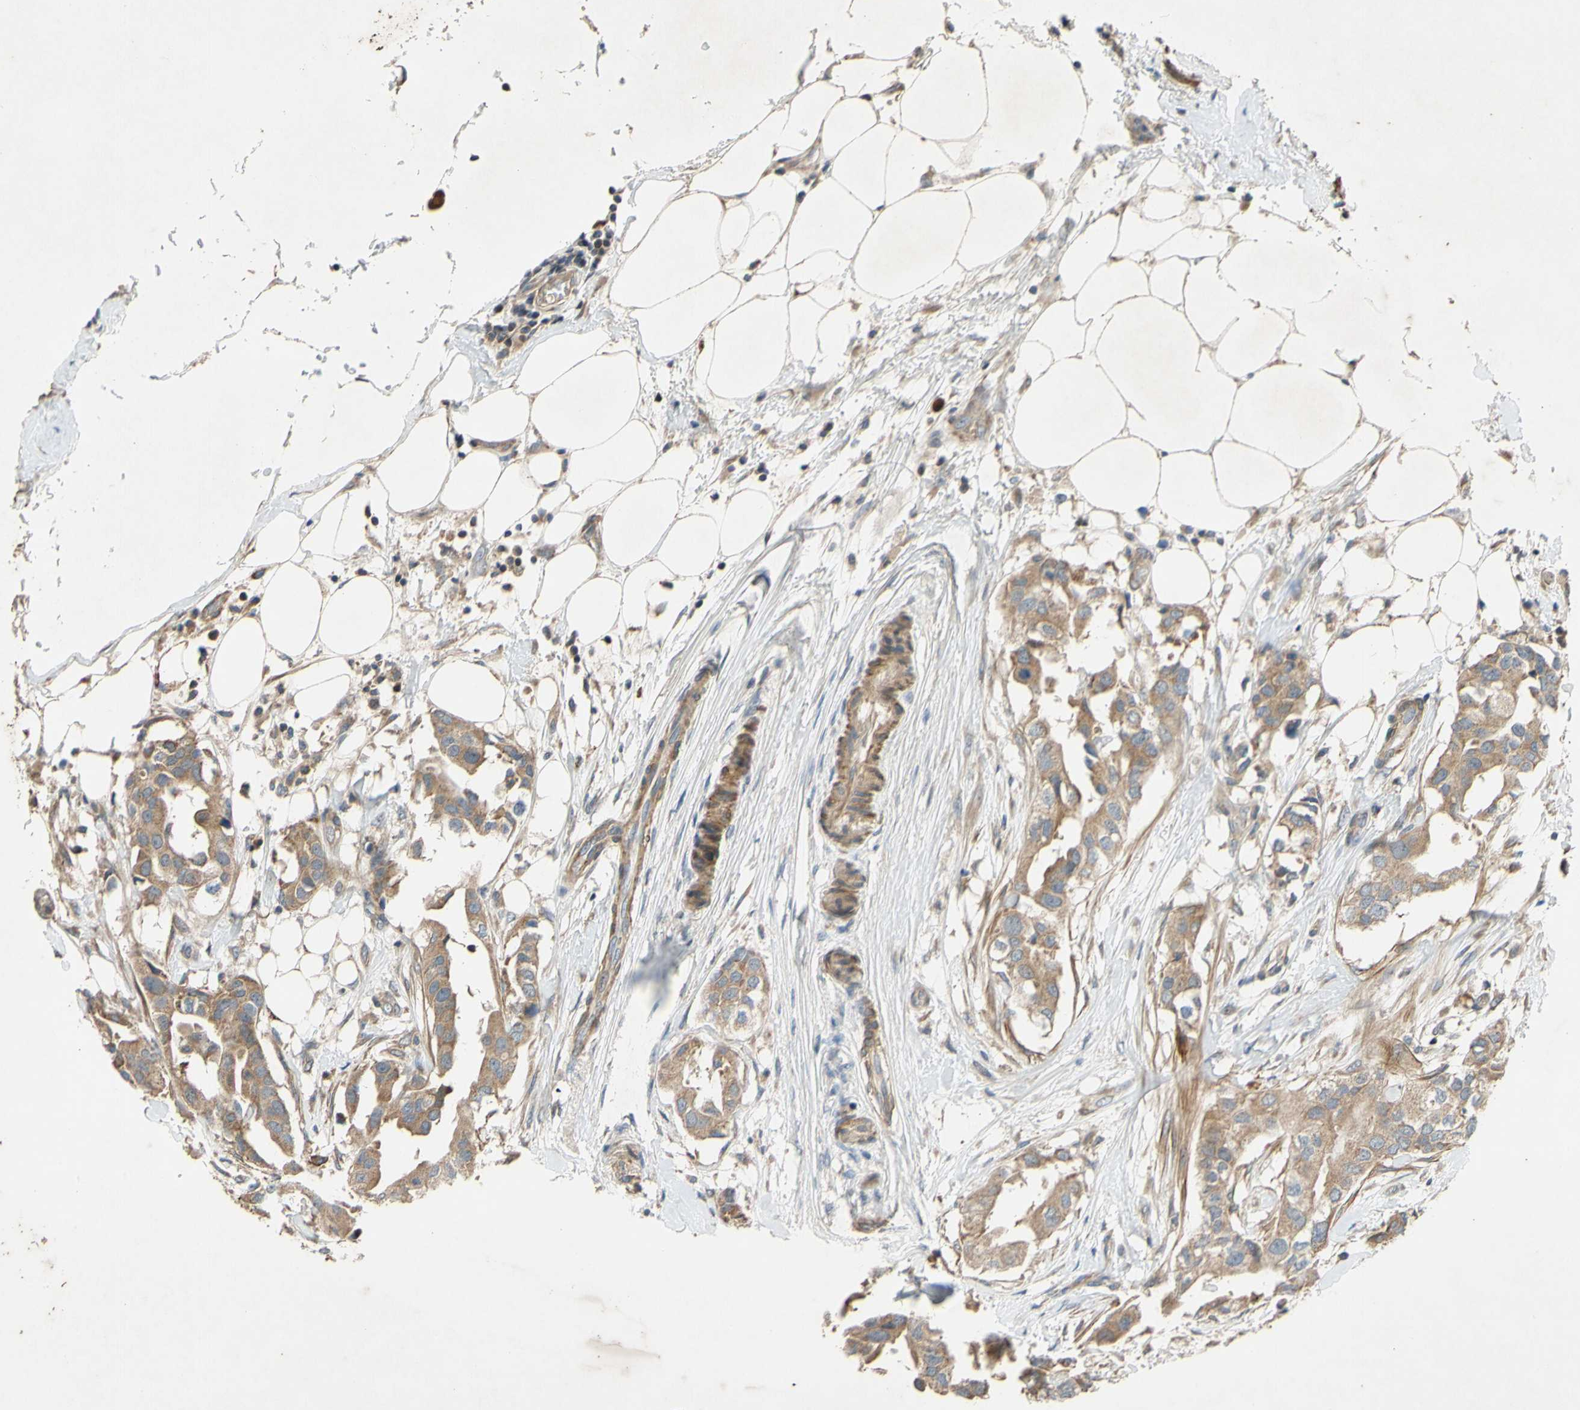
{"staining": {"intensity": "moderate", "quantity": ">75%", "location": "cytoplasmic/membranous"}, "tissue": "breast cancer", "cell_type": "Tumor cells", "image_type": "cancer", "snomed": [{"axis": "morphology", "description": "Duct carcinoma"}, {"axis": "topography", "description": "Breast"}], "caption": "A medium amount of moderate cytoplasmic/membranous positivity is present in approximately >75% of tumor cells in breast invasive ductal carcinoma tissue.", "gene": "PARD6A", "patient": {"sex": "female", "age": 40}}